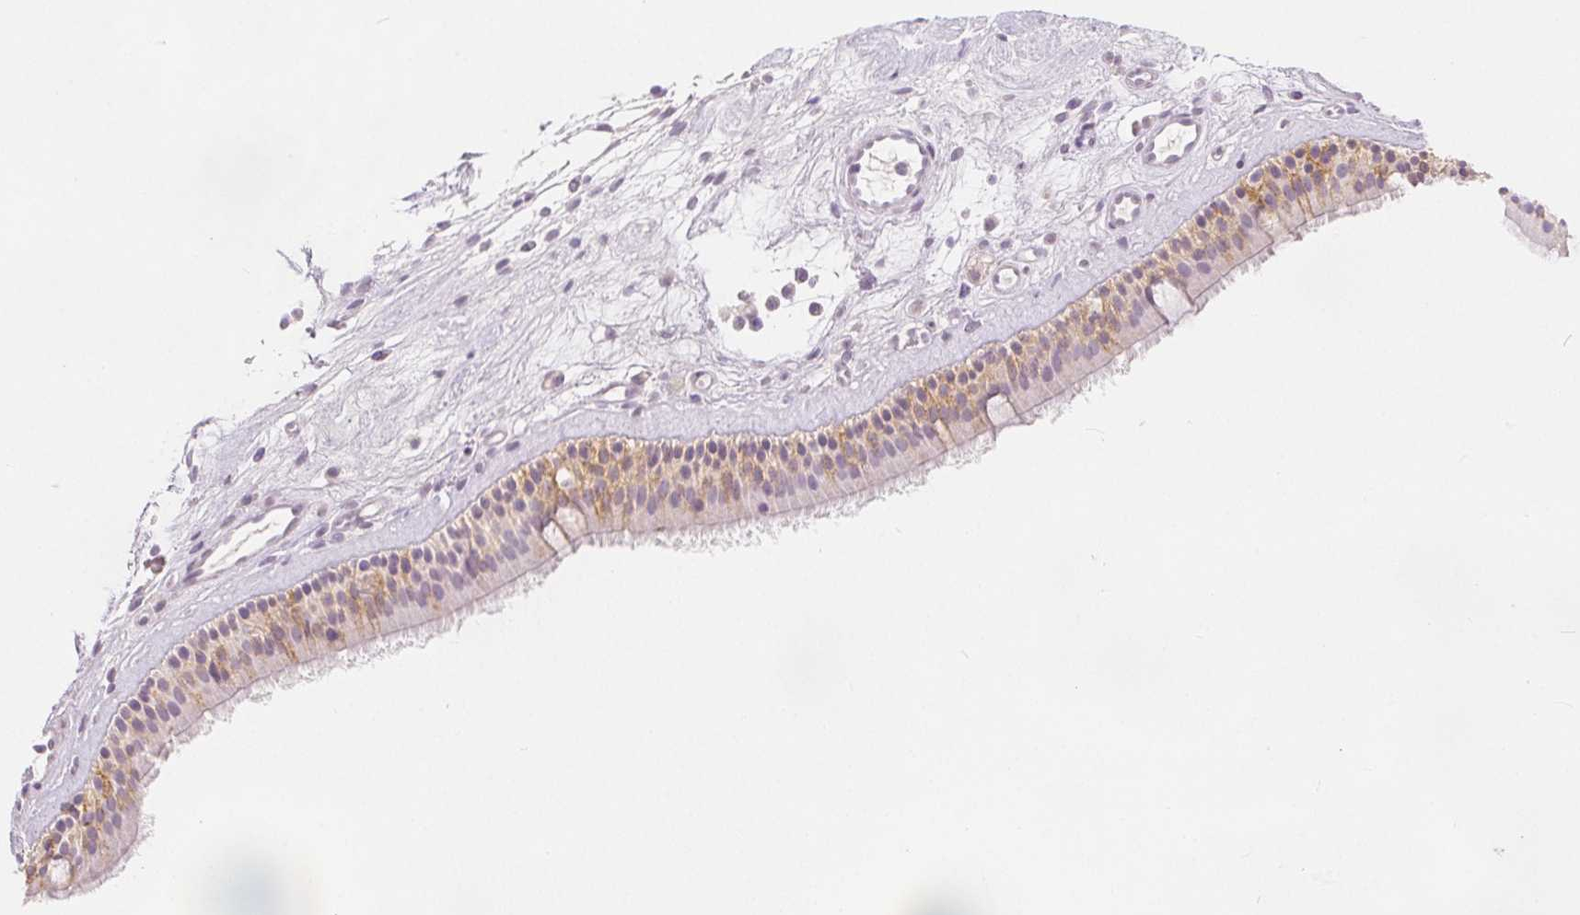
{"staining": {"intensity": "weak", "quantity": "25%-75%", "location": "cytoplasmic/membranous"}, "tissue": "nasopharynx", "cell_type": "Respiratory epithelial cells", "image_type": "normal", "snomed": [{"axis": "morphology", "description": "Normal tissue, NOS"}, {"axis": "topography", "description": "Nasopharynx"}], "caption": "A high-resolution photomicrograph shows immunohistochemistry (IHC) staining of benign nasopharynx, which shows weak cytoplasmic/membranous expression in approximately 25%-75% of respiratory epithelial cells. The staining was performed using DAB (3,3'-diaminobenzidine) to visualize the protein expression in brown, while the nuclei were stained in blue with hematoxylin (Magnification: 20x).", "gene": "CA12", "patient": {"sex": "male", "age": 68}}